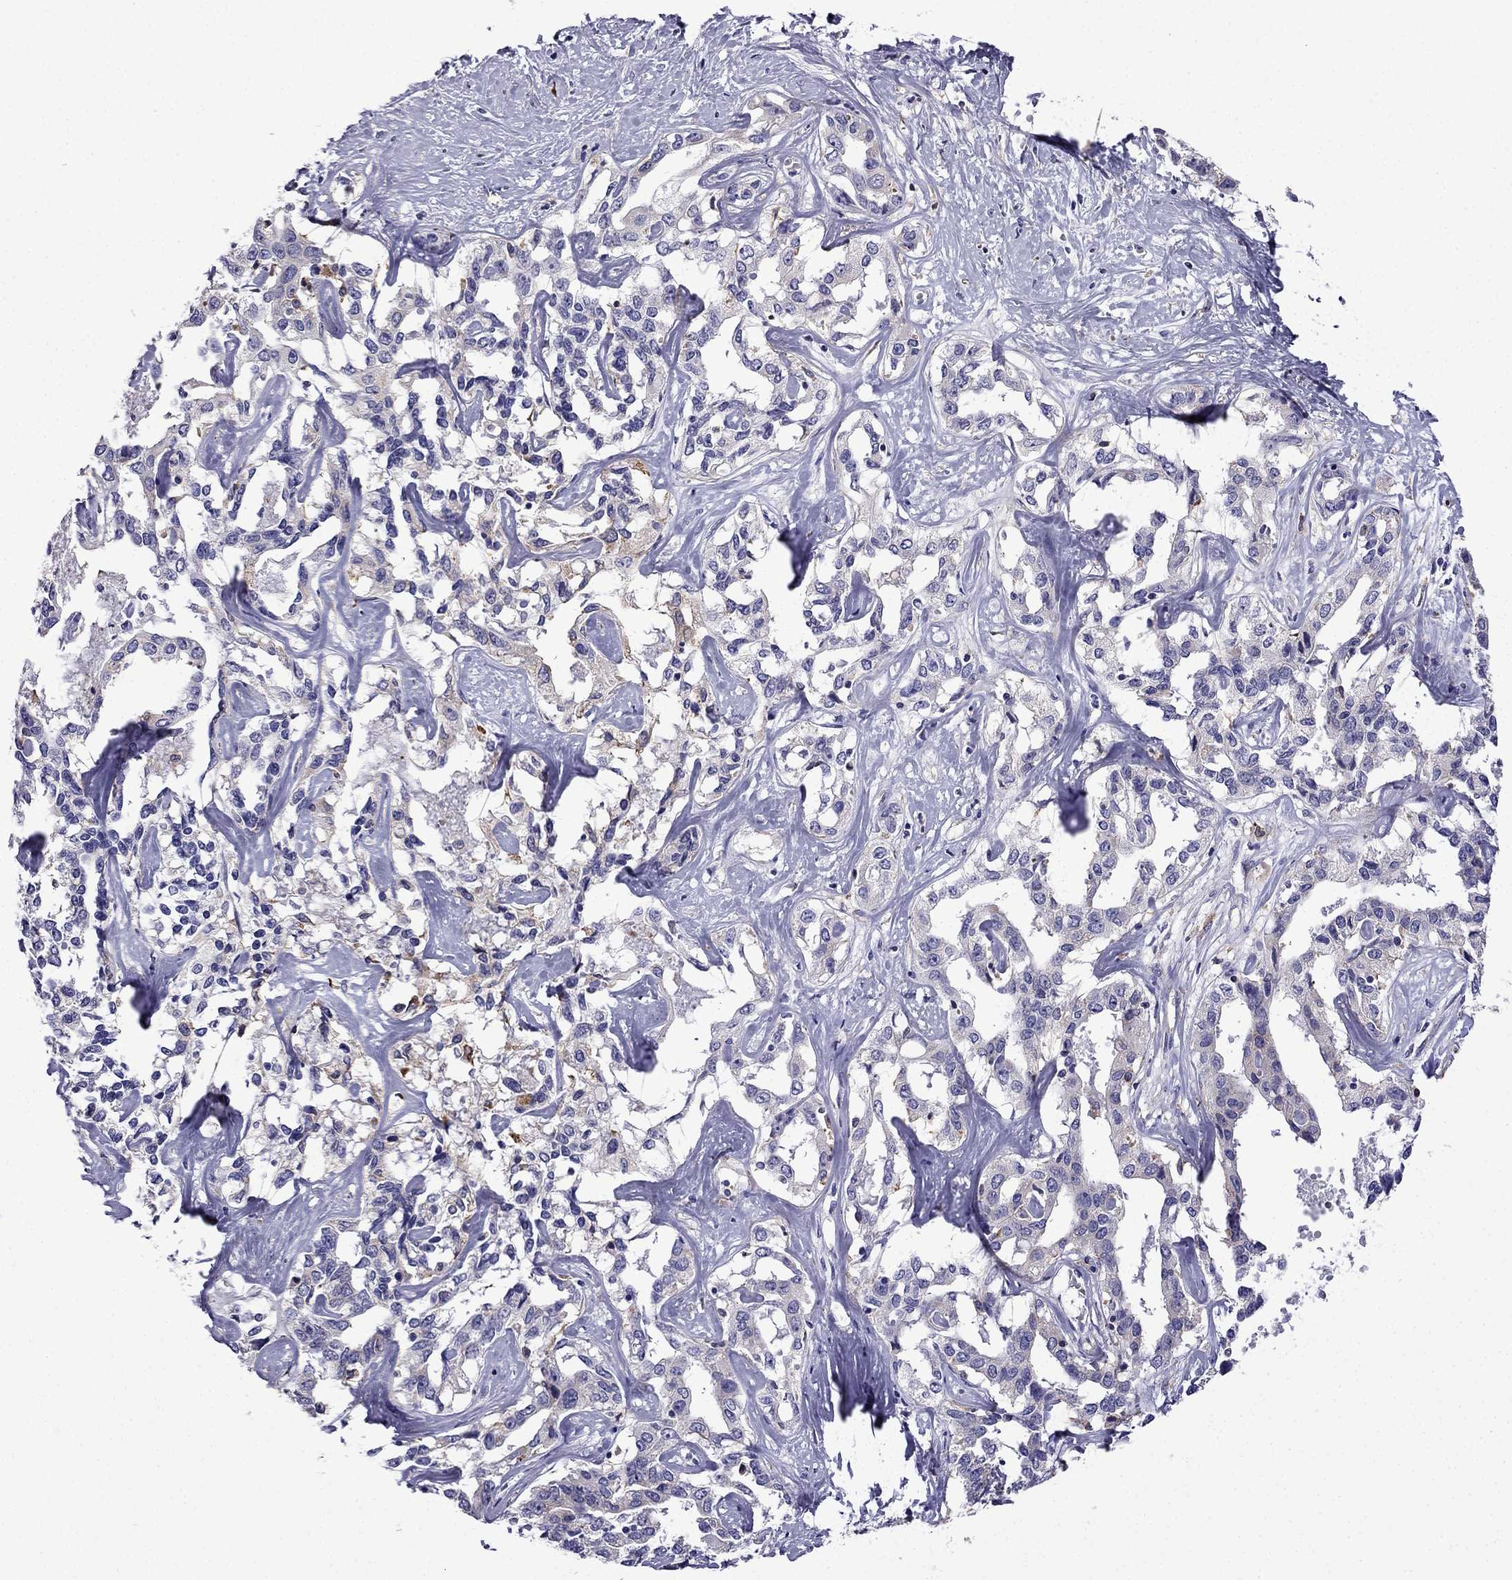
{"staining": {"intensity": "weak", "quantity": "<25%", "location": "cytoplasmic/membranous"}, "tissue": "liver cancer", "cell_type": "Tumor cells", "image_type": "cancer", "snomed": [{"axis": "morphology", "description": "Cholangiocarcinoma"}, {"axis": "topography", "description": "Liver"}], "caption": "Immunohistochemical staining of liver cancer (cholangiocarcinoma) shows no significant positivity in tumor cells. (Stains: DAB (3,3'-diaminobenzidine) immunohistochemistry with hematoxylin counter stain, Microscopy: brightfield microscopy at high magnification).", "gene": "TSSK4", "patient": {"sex": "male", "age": 59}}